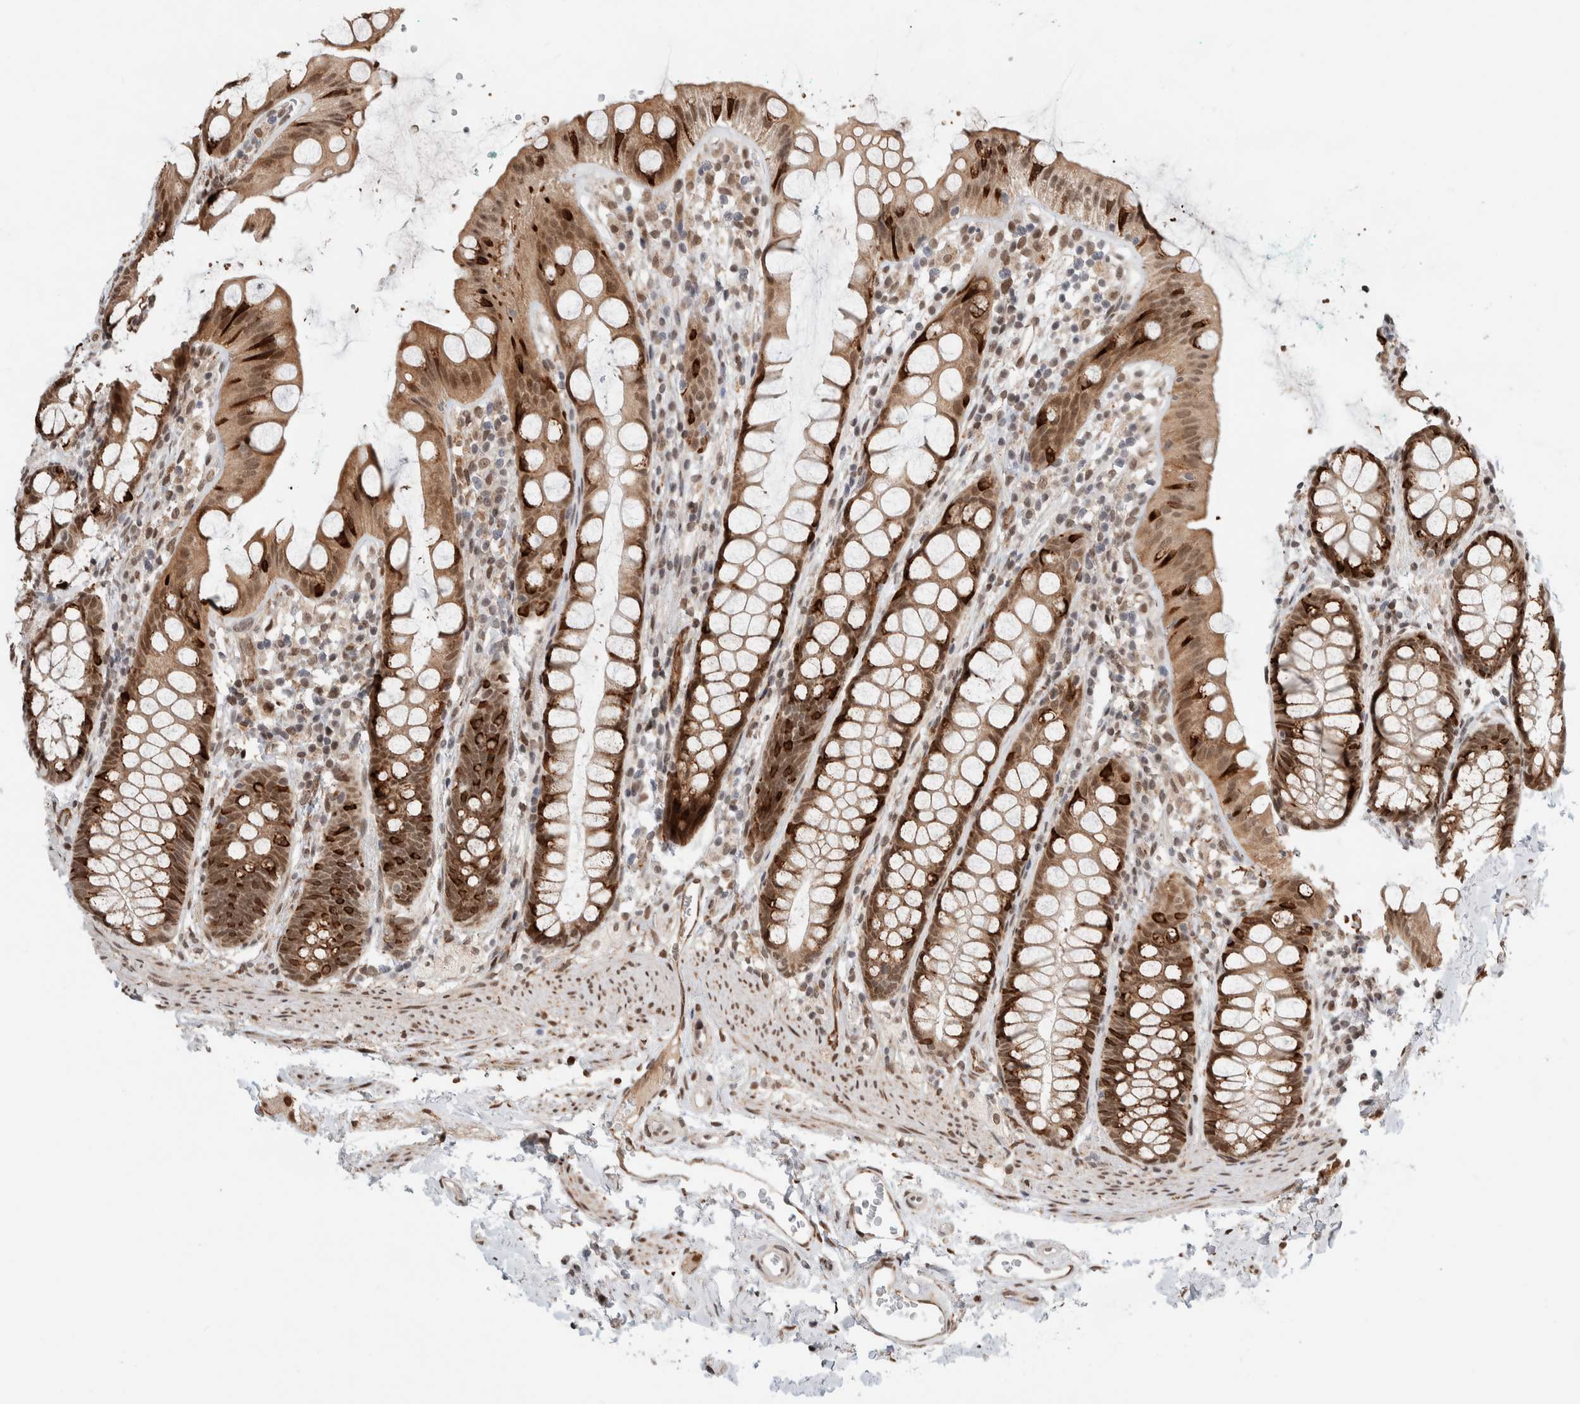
{"staining": {"intensity": "strong", "quantity": ">75%", "location": "cytoplasmic/membranous,nuclear"}, "tissue": "rectum", "cell_type": "Glandular cells", "image_type": "normal", "snomed": [{"axis": "morphology", "description": "Normal tissue, NOS"}, {"axis": "topography", "description": "Rectum"}], "caption": "Immunohistochemistry (IHC) staining of normal rectum, which displays high levels of strong cytoplasmic/membranous,nuclear positivity in approximately >75% of glandular cells indicating strong cytoplasmic/membranous,nuclear protein staining. The staining was performed using DAB (3,3'-diaminobenzidine) (brown) for protein detection and nuclei were counterstained in hematoxylin (blue).", "gene": "TNRC18", "patient": {"sex": "female", "age": 65}}